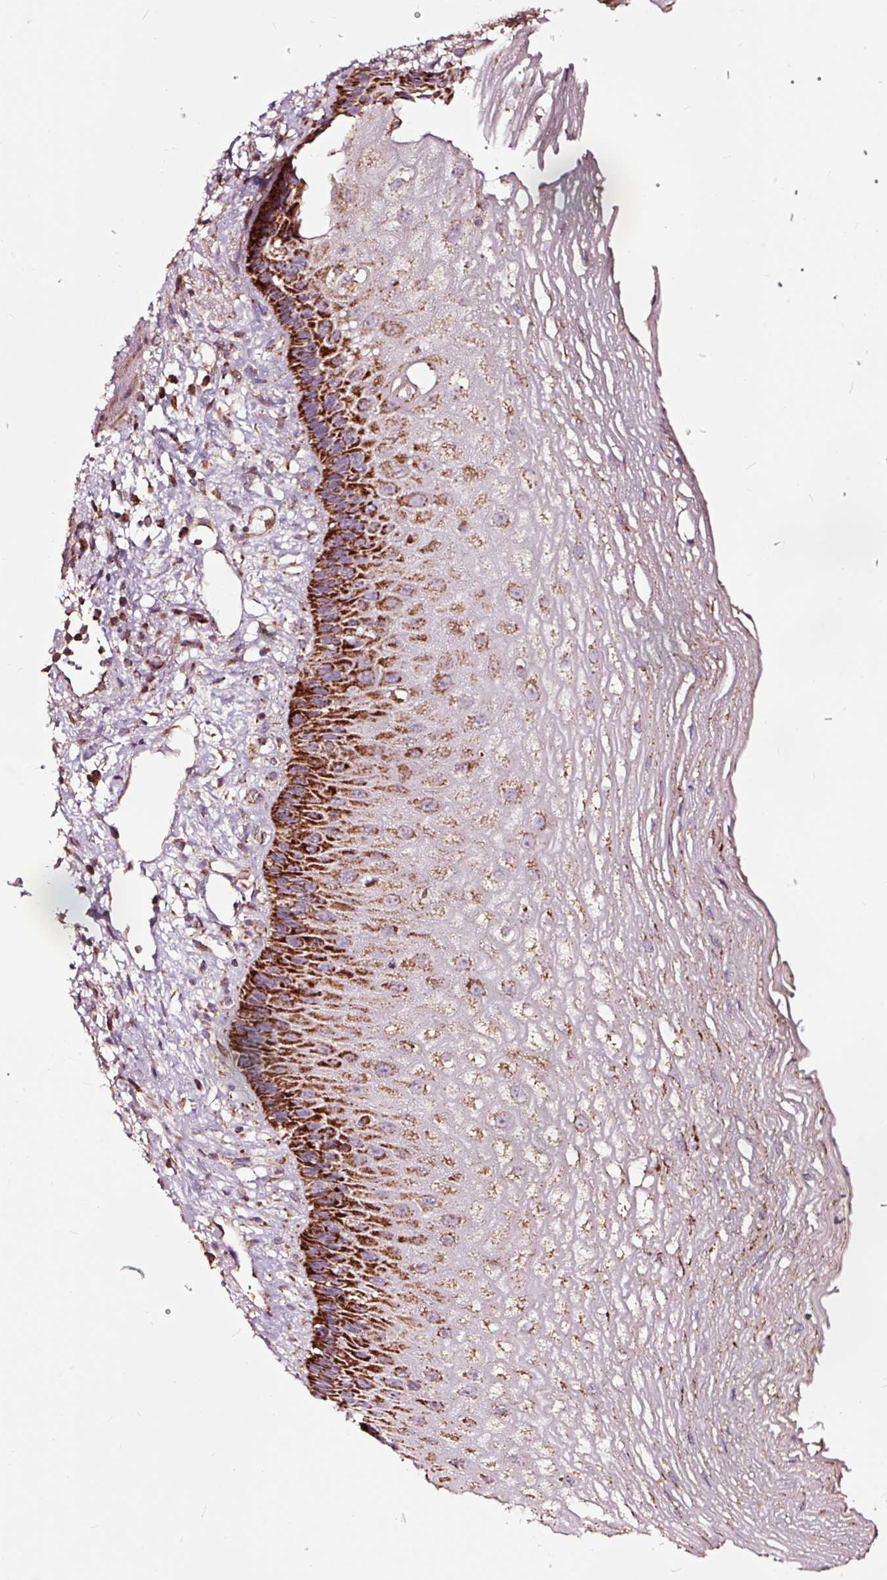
{"staining": {"intensity": "strong", "quantity": "25%-75%", "location": "cytoplasmic/membranous"}, "tissue": "esophagus", "cell_type": "Squamous epithelial cells", "image_type": "normal", "snomed": [{"axis": "morphology", "description": "Normal tissue, NOS"}, {"axis": "topography", "description": "Esophagus"}], "caption": "Human esophagus stained for a protein (brown) displays strong cytoplasmic/membranous positive expression in approximately 25%-75% of squamous epithelial cells.", "gene": "TPM1", "patient": {"sex": "male", "age": 60}}